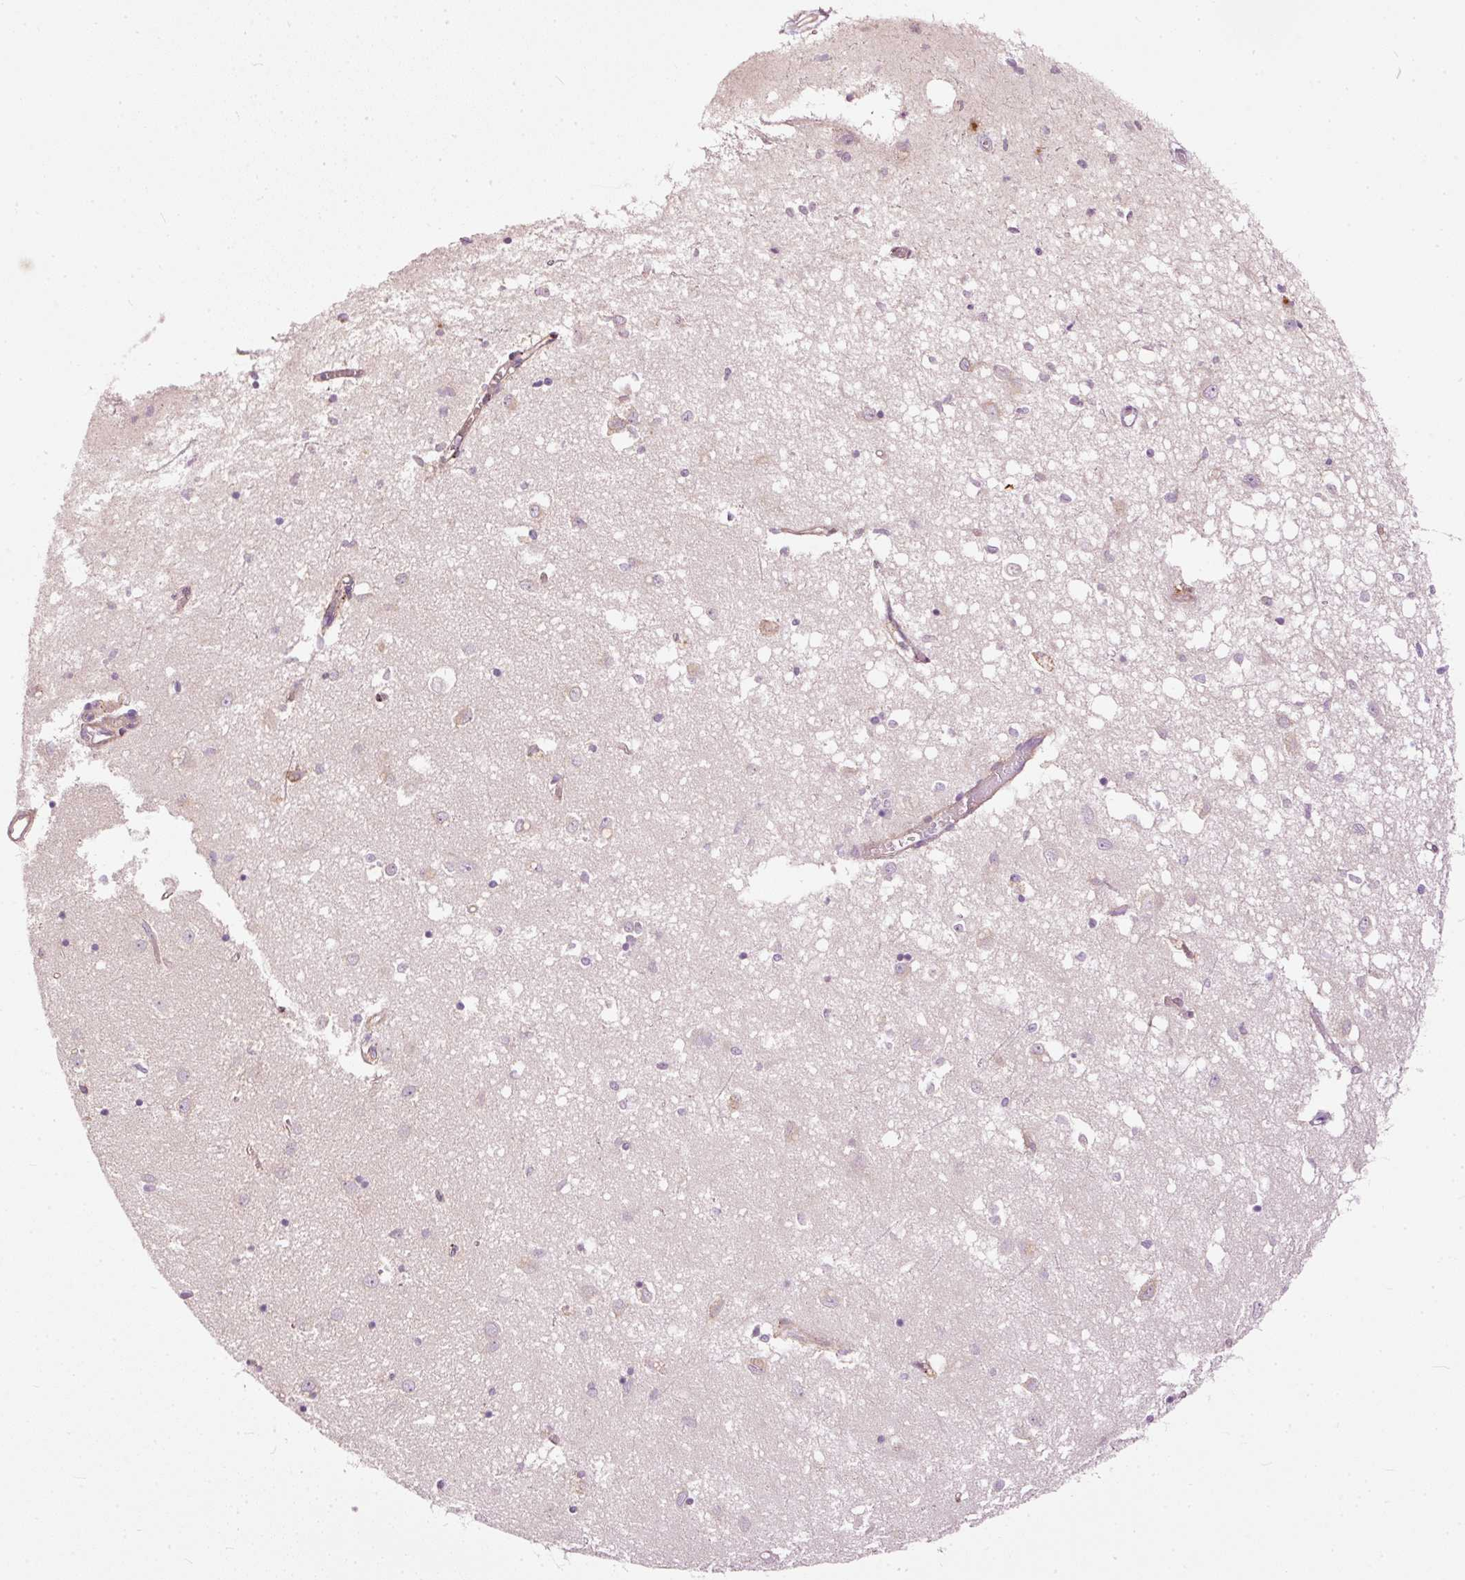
{"staining": {"intensity": "moderate", "quantity": "<25%", "location": "cytoplasmic/membranous"}, "tissue": "caudate", "cell_type": "Glial cells", "image_type": "normal", "snomed": [{"axis": "morphology", "description": "Normal tissue, NOS"}, {"axis": "topography", "description": "Lateral ventricle wall"}], "caption": "This image displays immunohistochemistry staining of unremarkable human caudate, with low moderate cytoplasmic/membranous staining in approximately <25% of glial cells.", "gene": "PAQR9", "patient": {"sex": "male", "age": 70}}